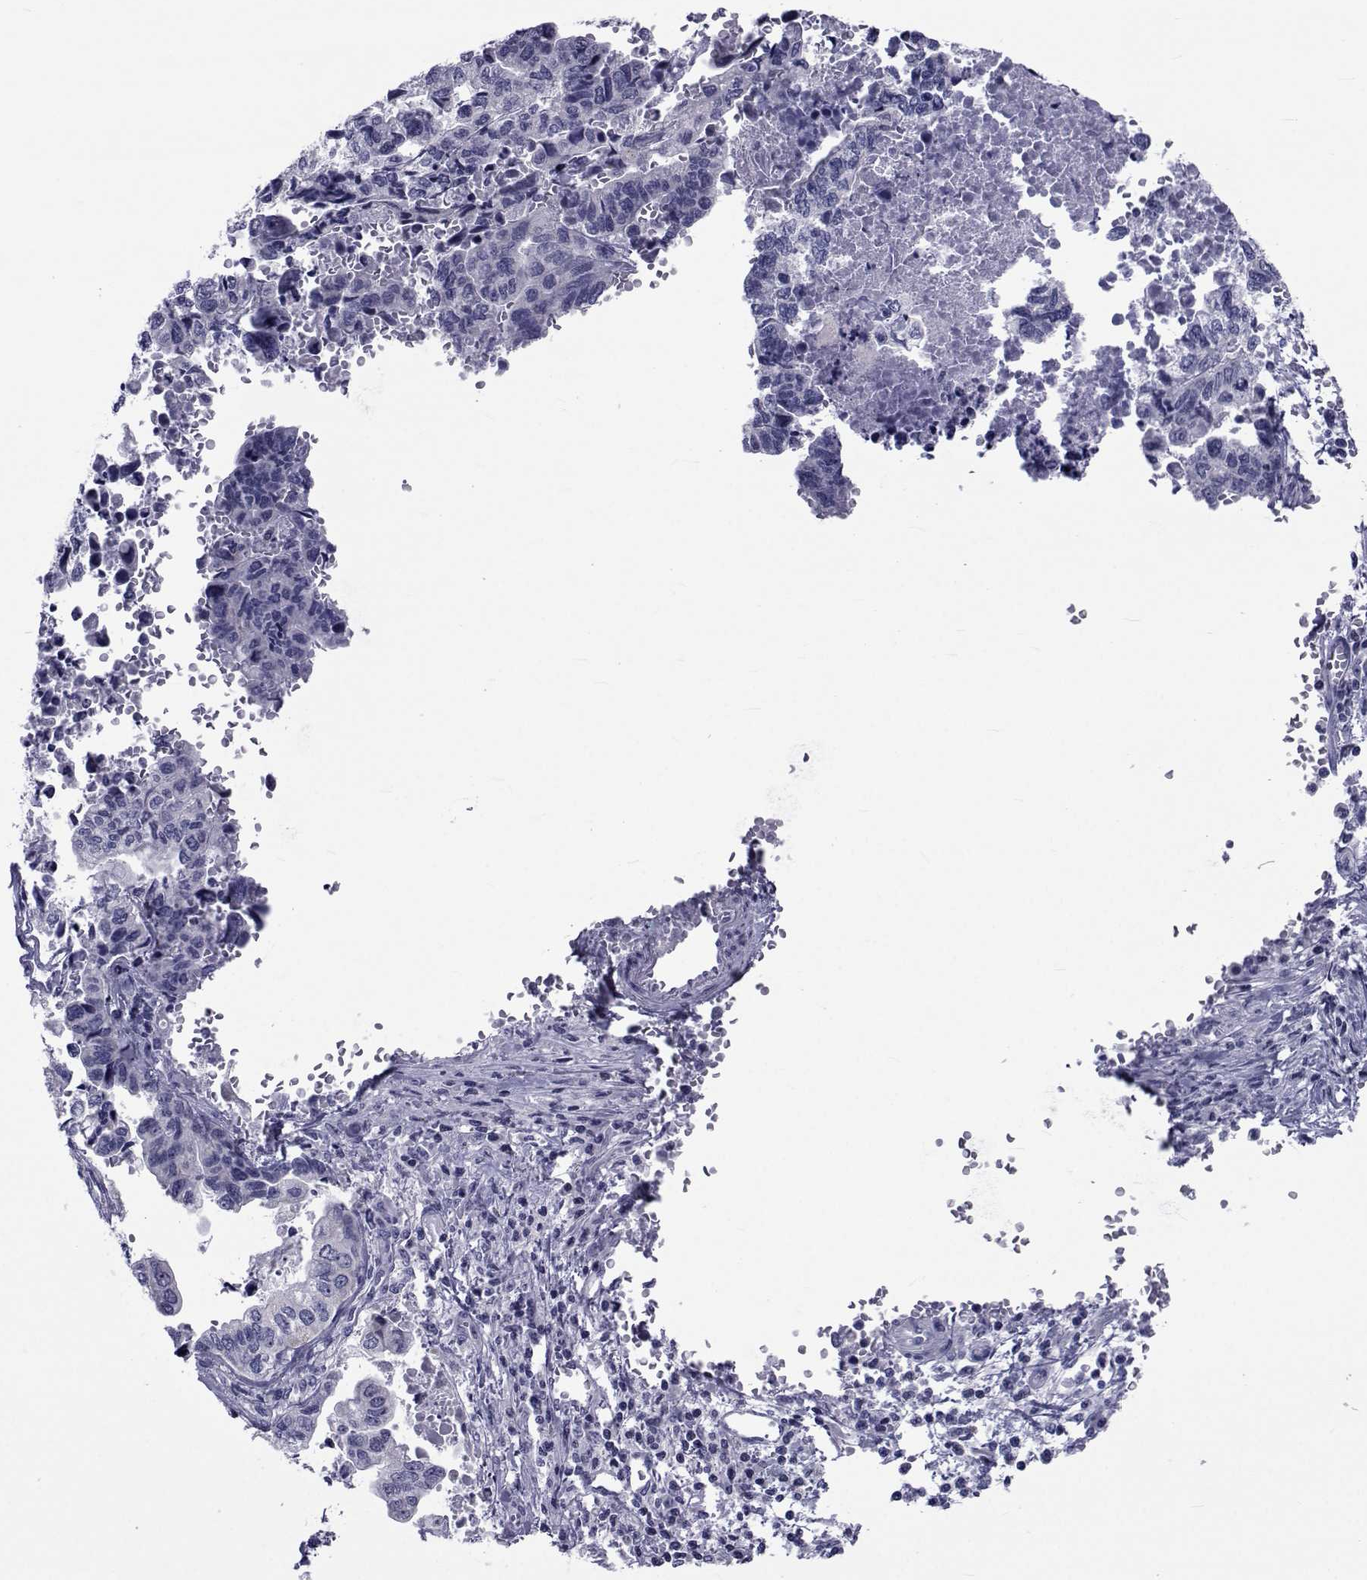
{"staining": {"intensity": "negative", "quantity": "none", "location": "none"}, "tissue": "stomach cancer", "cell_type": "Tumor cells", "image_type": "cancer", "snomed": [{"axis": "morphology", "description": "Adenocarcinoma, NOS"}, {"axis": "topography", "description": "Stomach, upper"}], "caption": "A photomicrograph of human stomach cancer is negative for staining in tumor cells.", "gene": "GKAP1", "patient": {"sex": "female", "age": 67}}